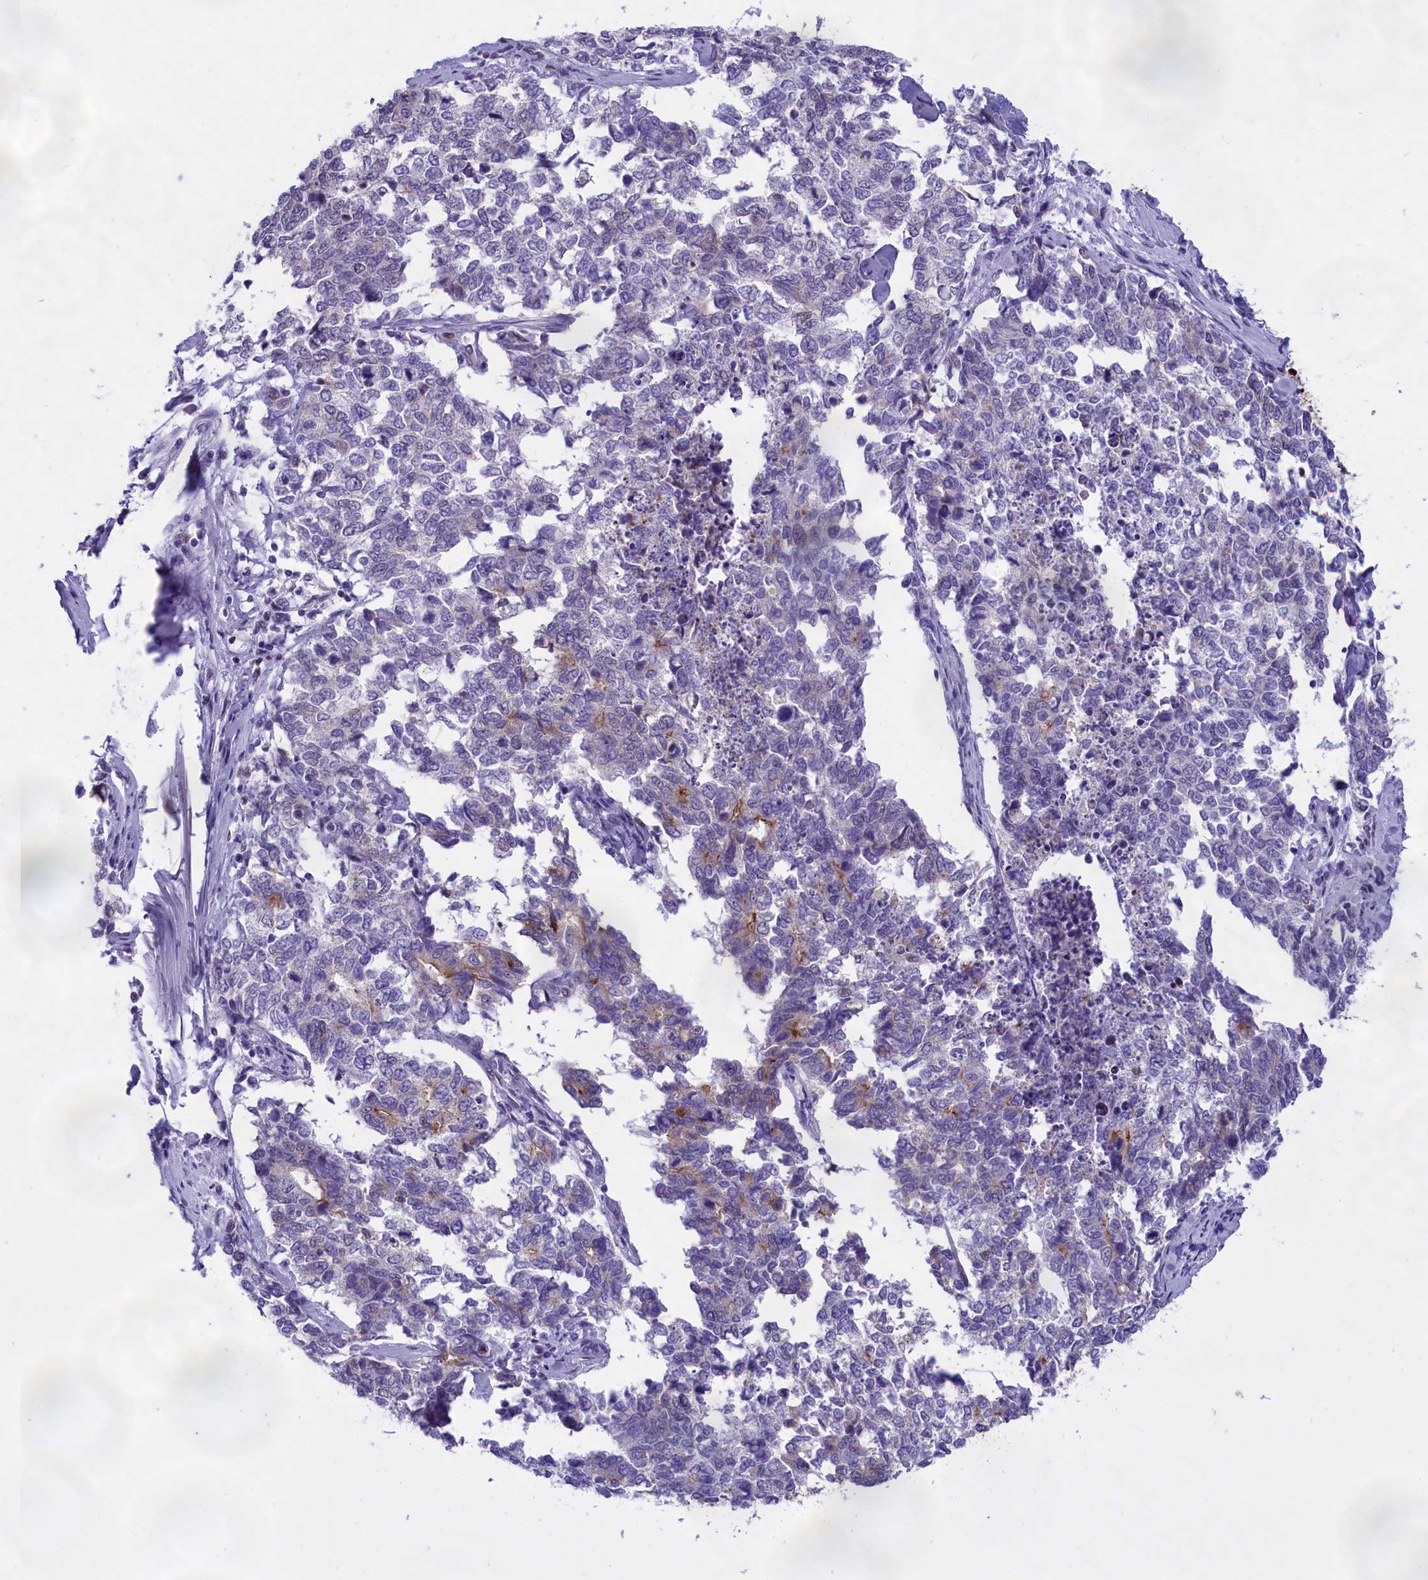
{"staining": {"intensity": "moderate", "quantity": "<25%", "location": "cytoplasmic/membranous"}, "tissue": "cervical cancer", "cell_type": "Tumor cells", "image_type": "cancer", "snomed": [{"axis": "morphology", "description": "Squamous cell carcinoma, NOS"}, {"axis": "topography", "description": "Cervix"}], "caption": "Human cervical squamous cell carcinoma stained with a protein marker reveals moderate staining in tumor cells.", "gene": "SPIRE2", "patient": {"sex": "female", "age": 63}}